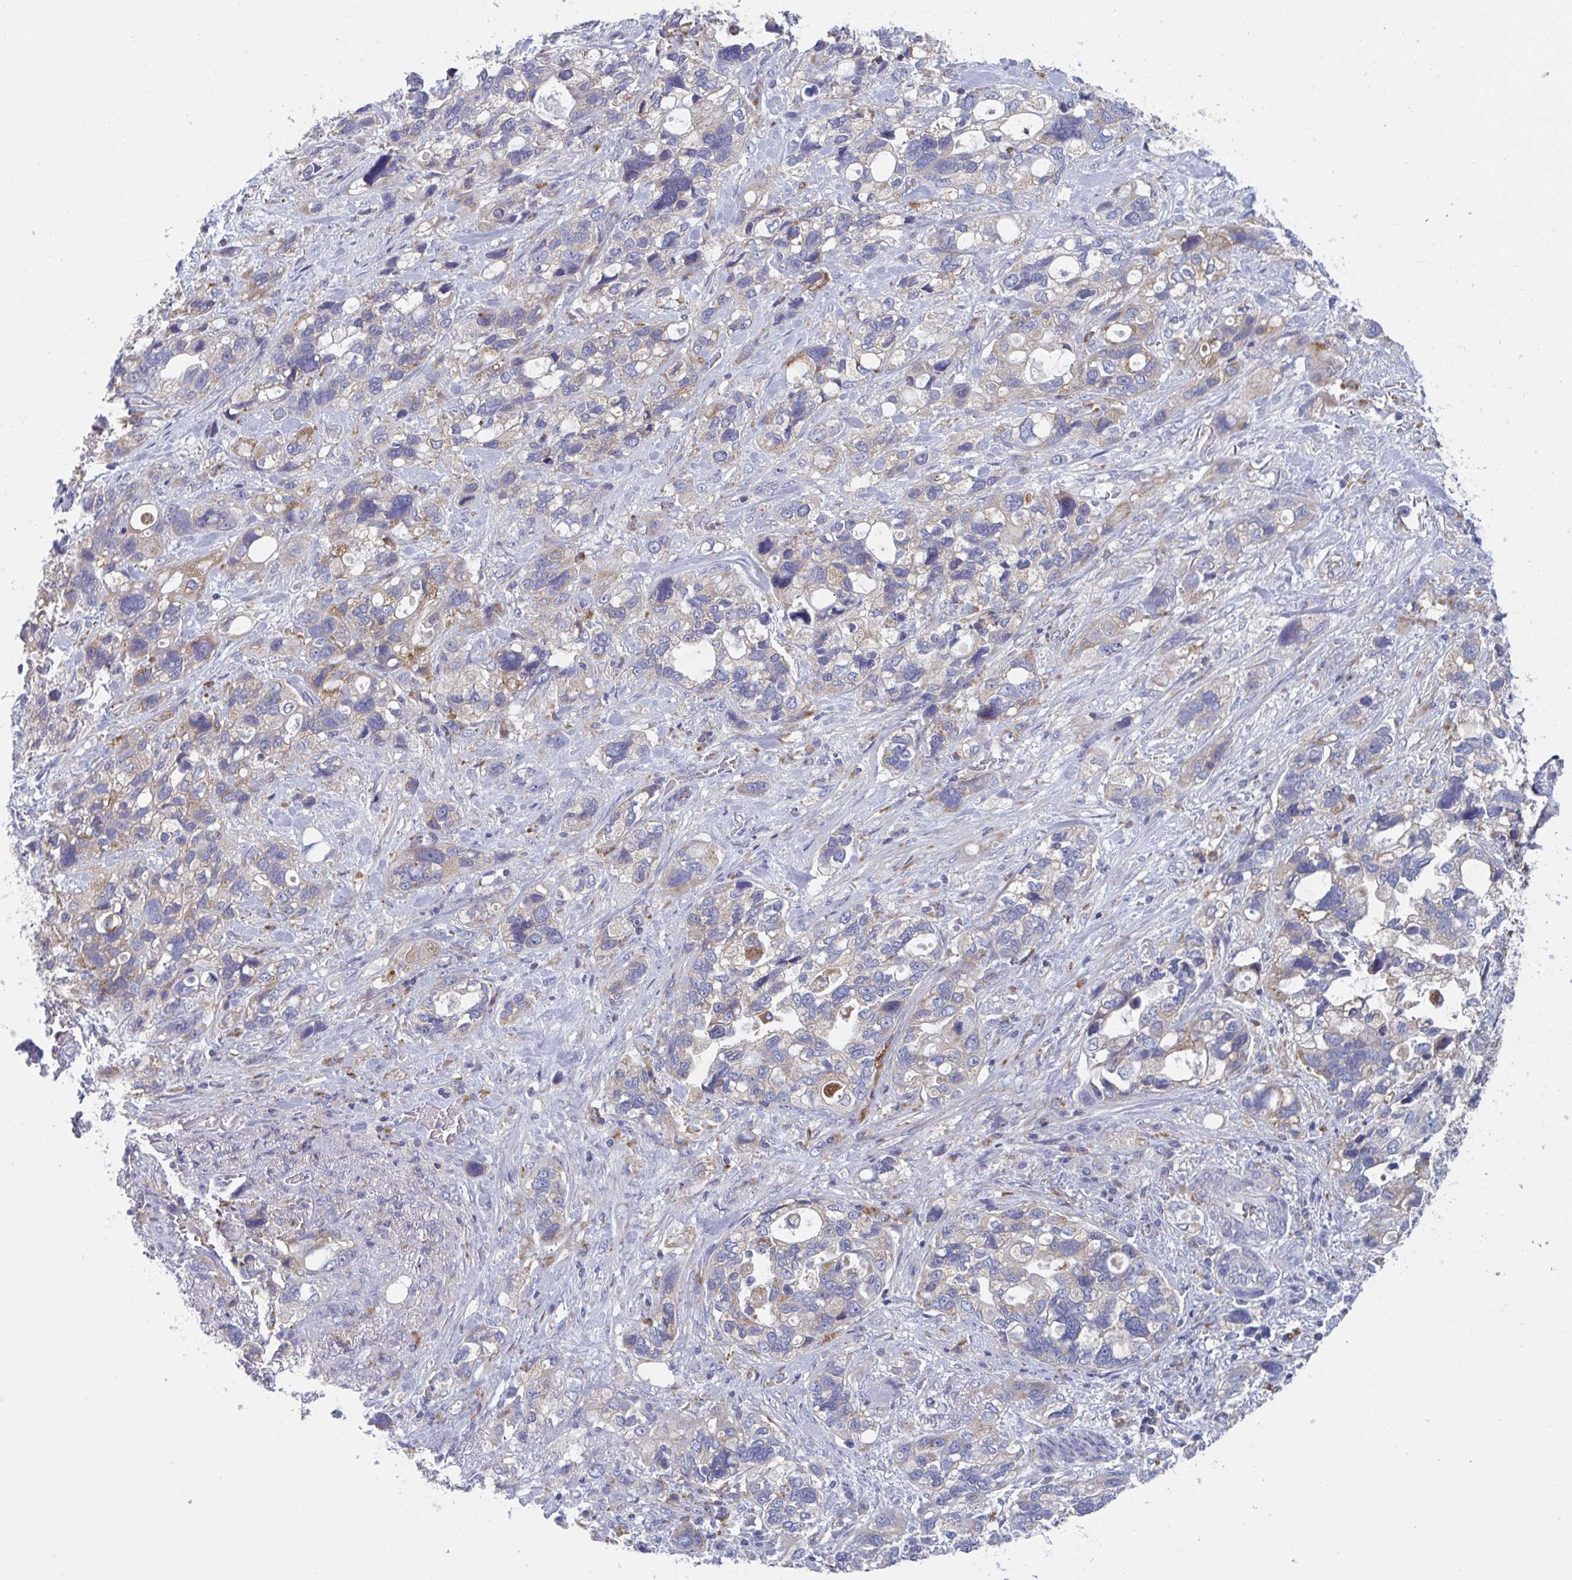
{"staining": {"intensity": "moderate", "quantity": "<25%", "location": "cytoplasmic/membranous"}, "tissue": "stomach cancer", "cell_type": "Tumor cells", "image_type": "cancer", "snomed": [{"axis": "morphology", "description": "Adenocarcinoma, NOS"}, {"axis": "topography", "description": "Stomach, upper"}], "caption": "Adenocarcinoma (stomach) stained for a protein displays moderate cytoplasmic/membranous positivity in tumor cells.", "gene": "NIPSNAP1", "patient": {"sex": "female", "age": 81}}